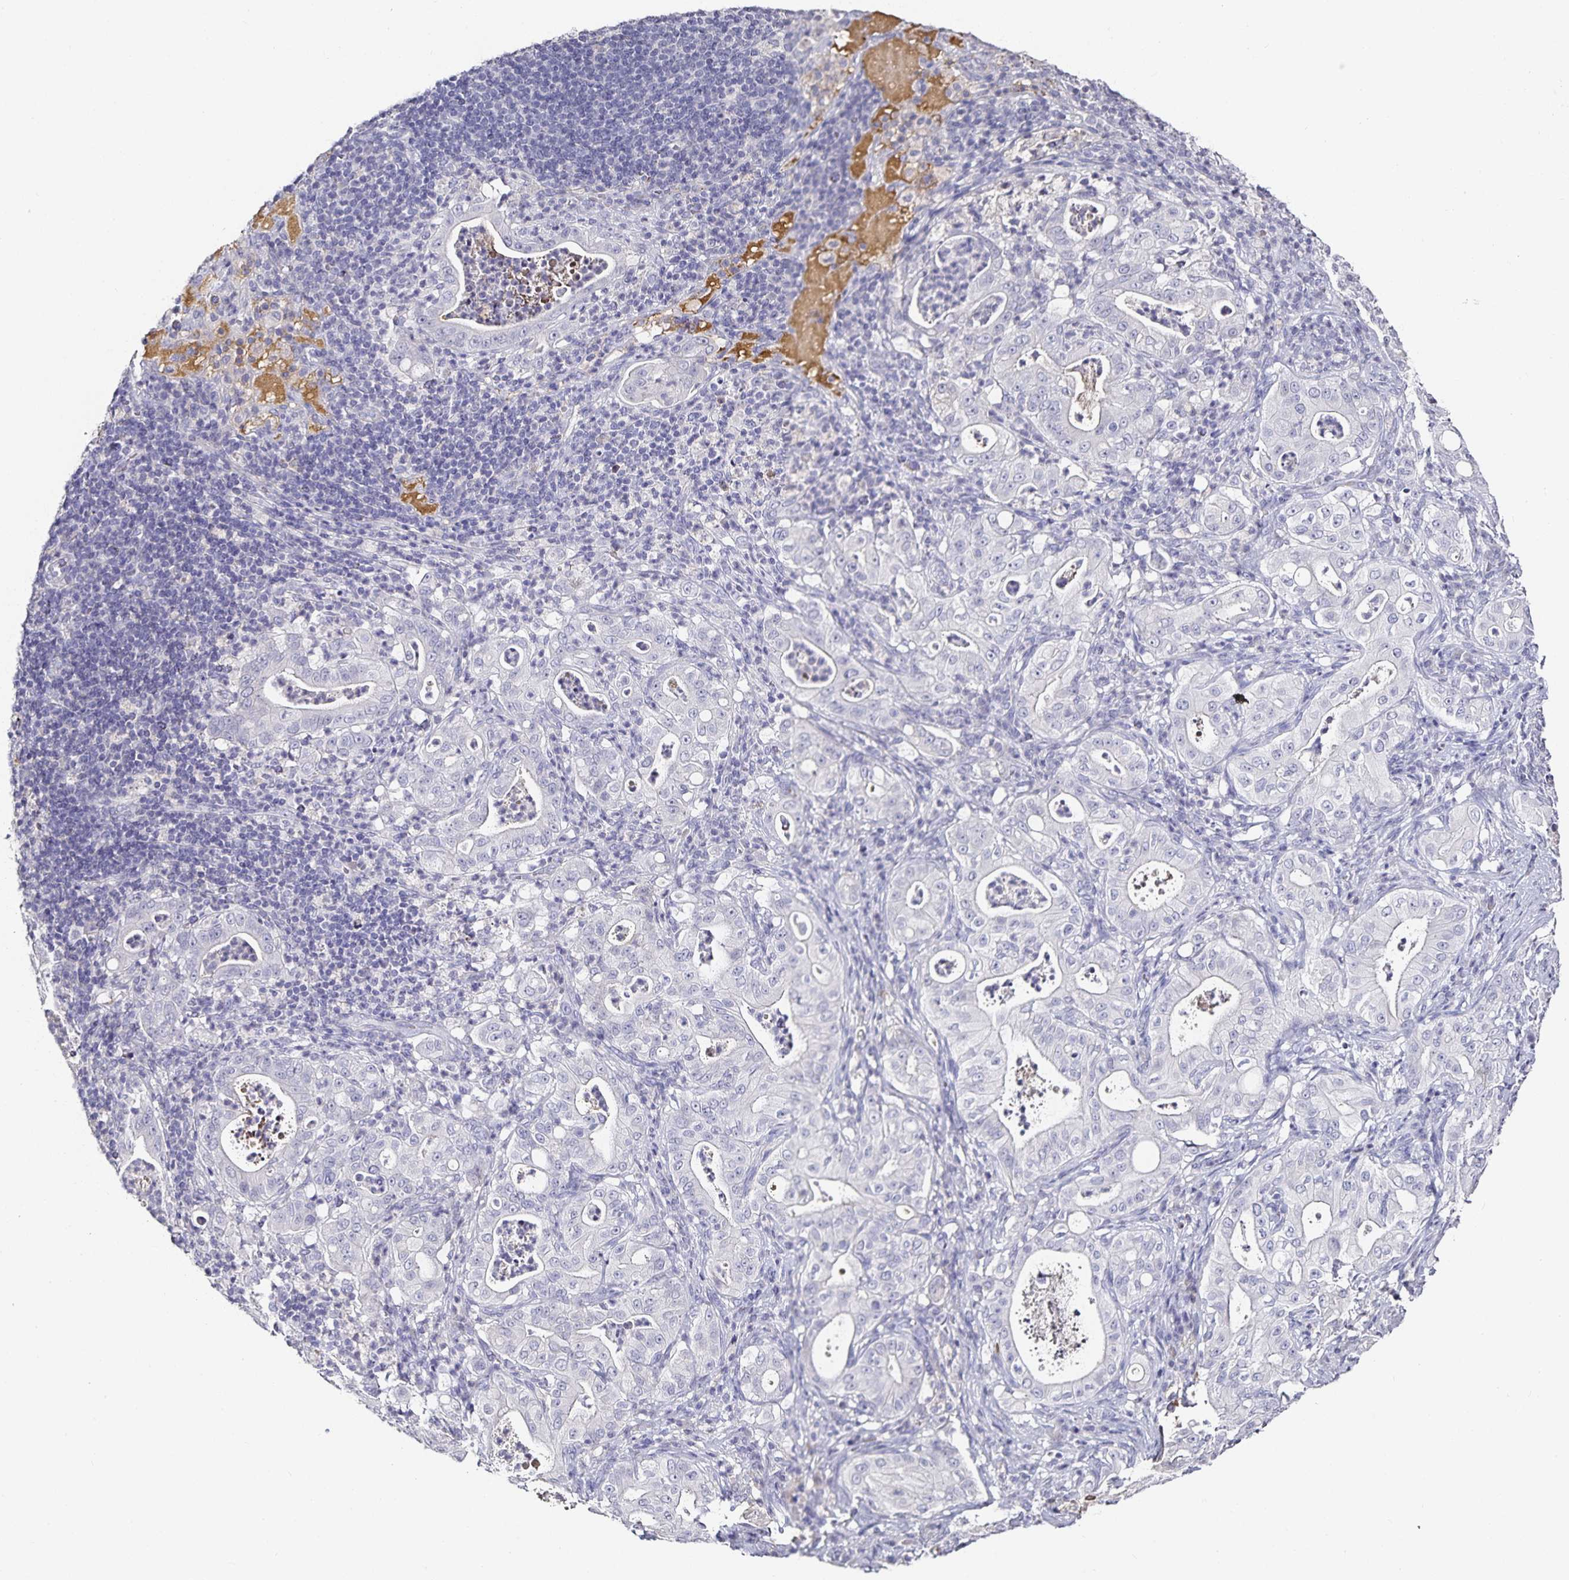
{"staining": {"intensity": "negative", "quantity": "none", "location": "none"}, "tissue": "pancreatic cancer", "cell_type": "Tumor cells", "image_type": "cancer", "snomed": [{"axis": "morphology", "description": "Adenocarcinoma, NOS"}, {"axis": "topography", "description": "Pancreas"}], "caption": "Adenocarcinoma (pancreatic) was stained to show a protein in brown. There is no significant expression in tumor cells. (DAB (3,3'-diaminobenzidine) immunohistochemistry (IHC), high magnification).", "gene": "TTR", "patient": {"sex": "male", "age": 71}}